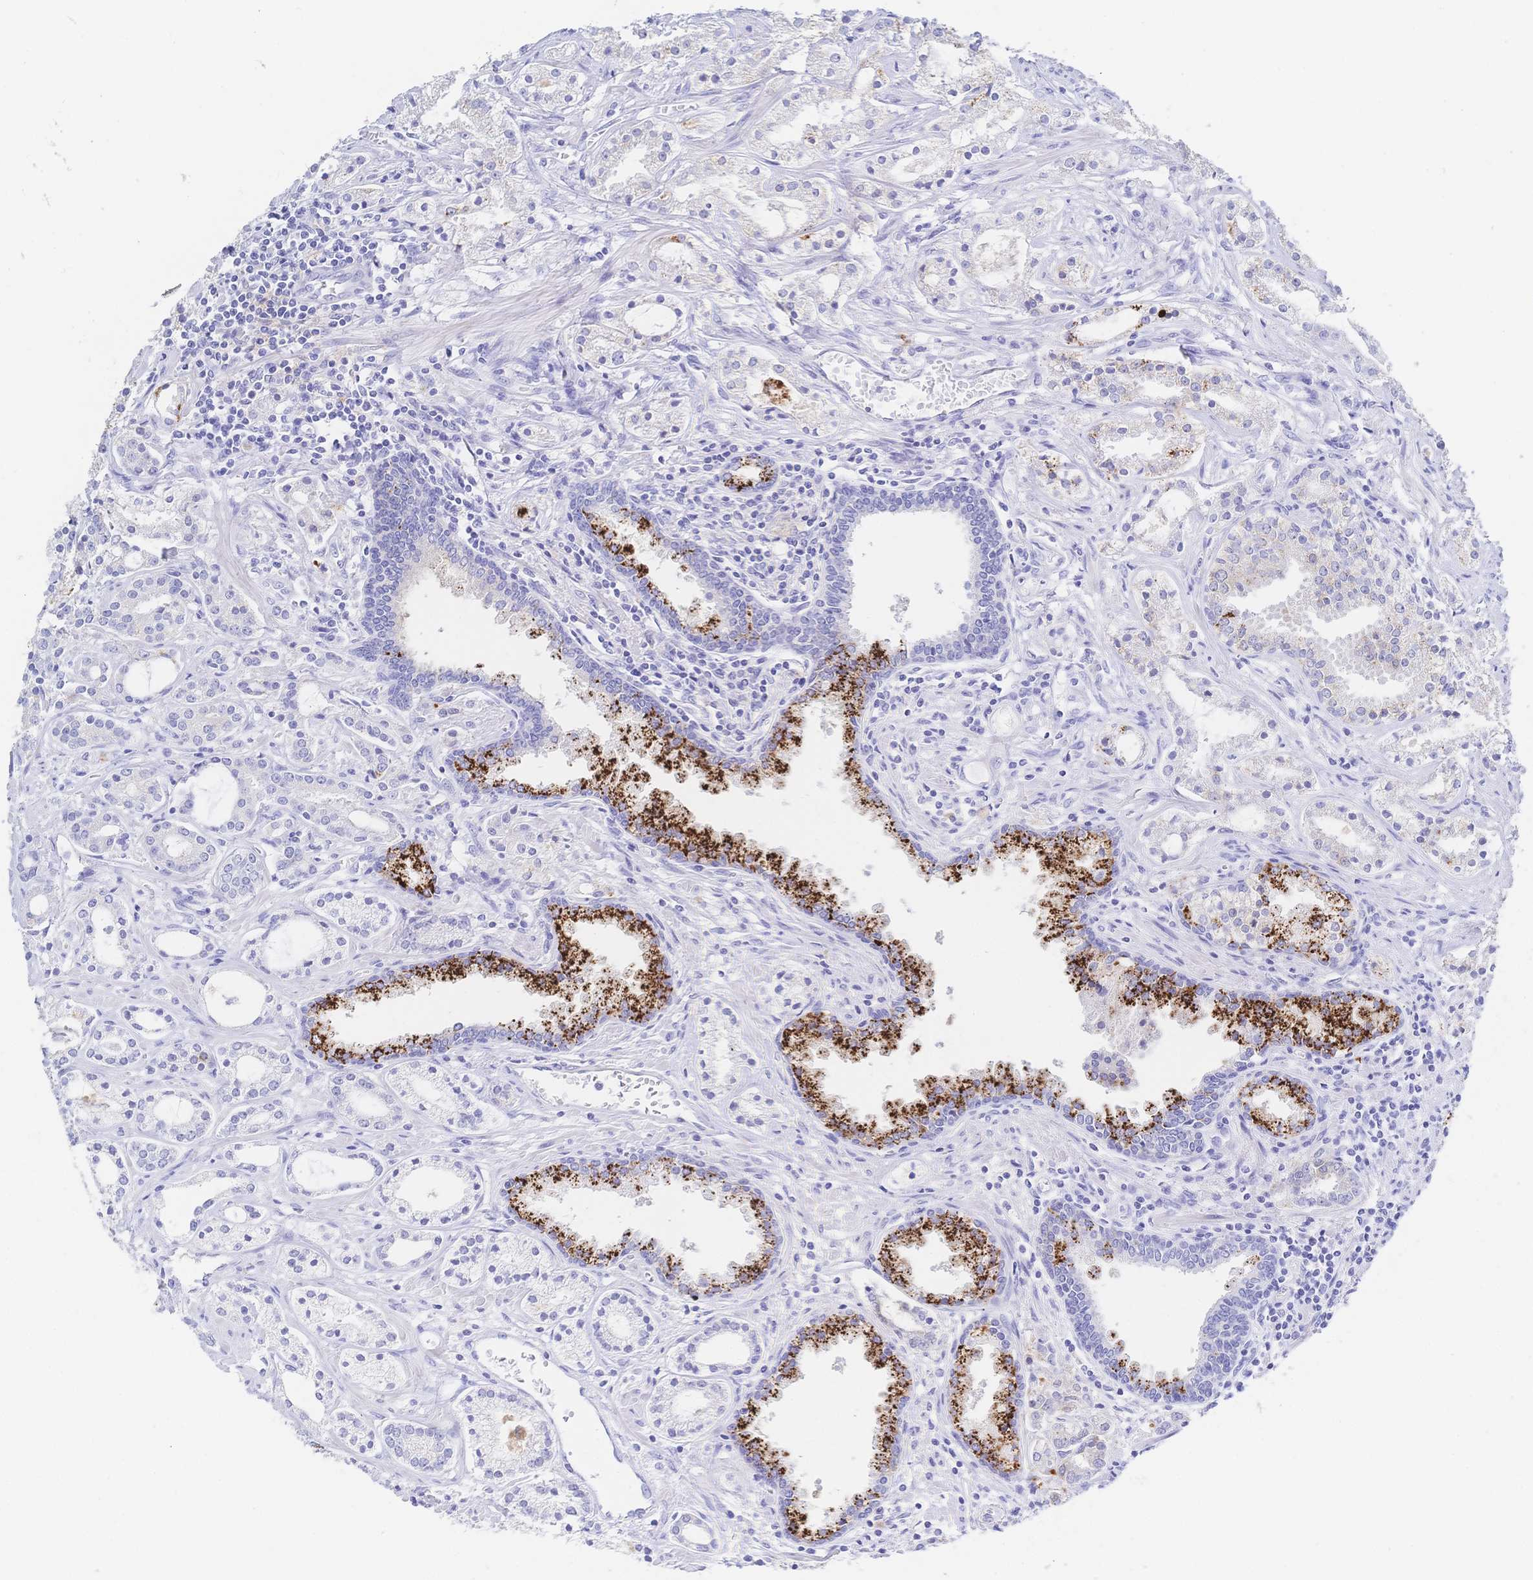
{"staining": {"intensity": "moderate", "quantity": "<25%", "location": "cytoplasmic/membranous"}, "tissue": "prostate cancer", "cell_type": "Tumor cells", "image_type": "cancer", "snomed": [{"axis": "morphology", "description": "Adenocarcinoma, Medium grade"}, {"axis": "topography", "description": "Prostate"}], "caption": "DAB (3,3'-diaminobenzidine) immunohistochemical staining of adenocarcinoma (medium-grade) (prostate) reveals moderate cytoplasmic/membranous protein staining in approximately <25% of tumor cells.", "gene": "RRM1", "patient": {"sex": "male", "age": 57}}